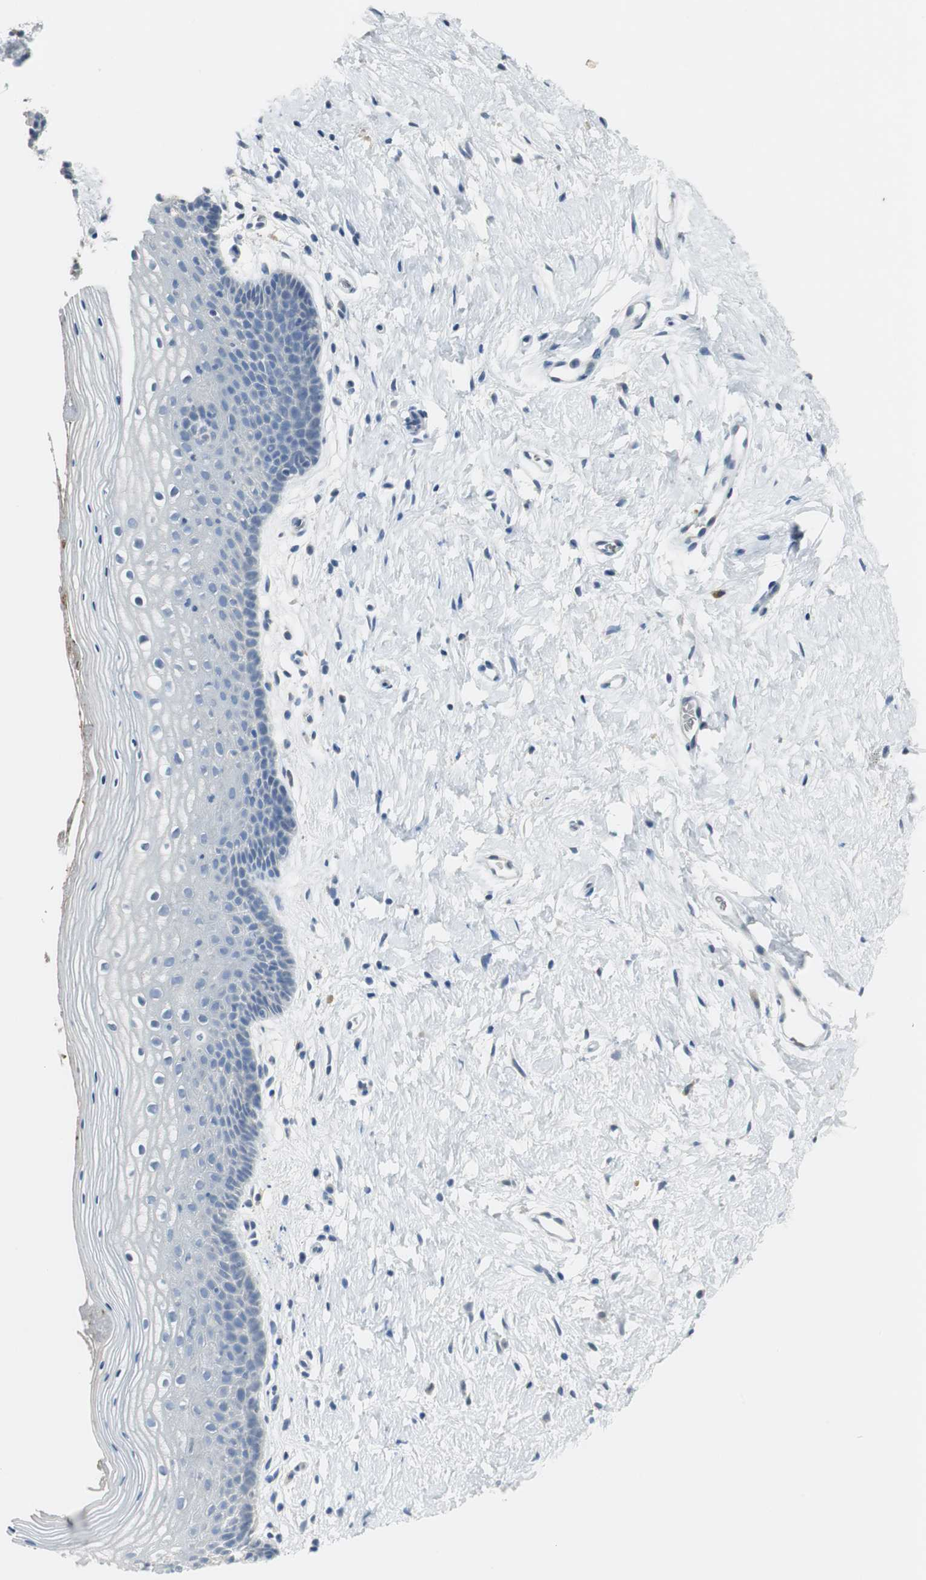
{"staining": {"intensity": "negative", "quantity": "none", "location": "none"}, "tissue": "vagina", "cell_type": "Squamous epithelial cells", "image_type": "normal", "snomed": [{"axis": "morphology", "description": "Normal tissue, NOS"}, {"axis": "topography", "description": "Vagina"}], "caption": "Immunohistochemistry micrograph of benign human vagina stained for a protein (brown), which demonstrates no positivity in squamous epithelial cells. (IHC, brightfield microscopy, high magnification).", "gene": "MSTO1", "patient": {"sex": "female", "age": 46}}